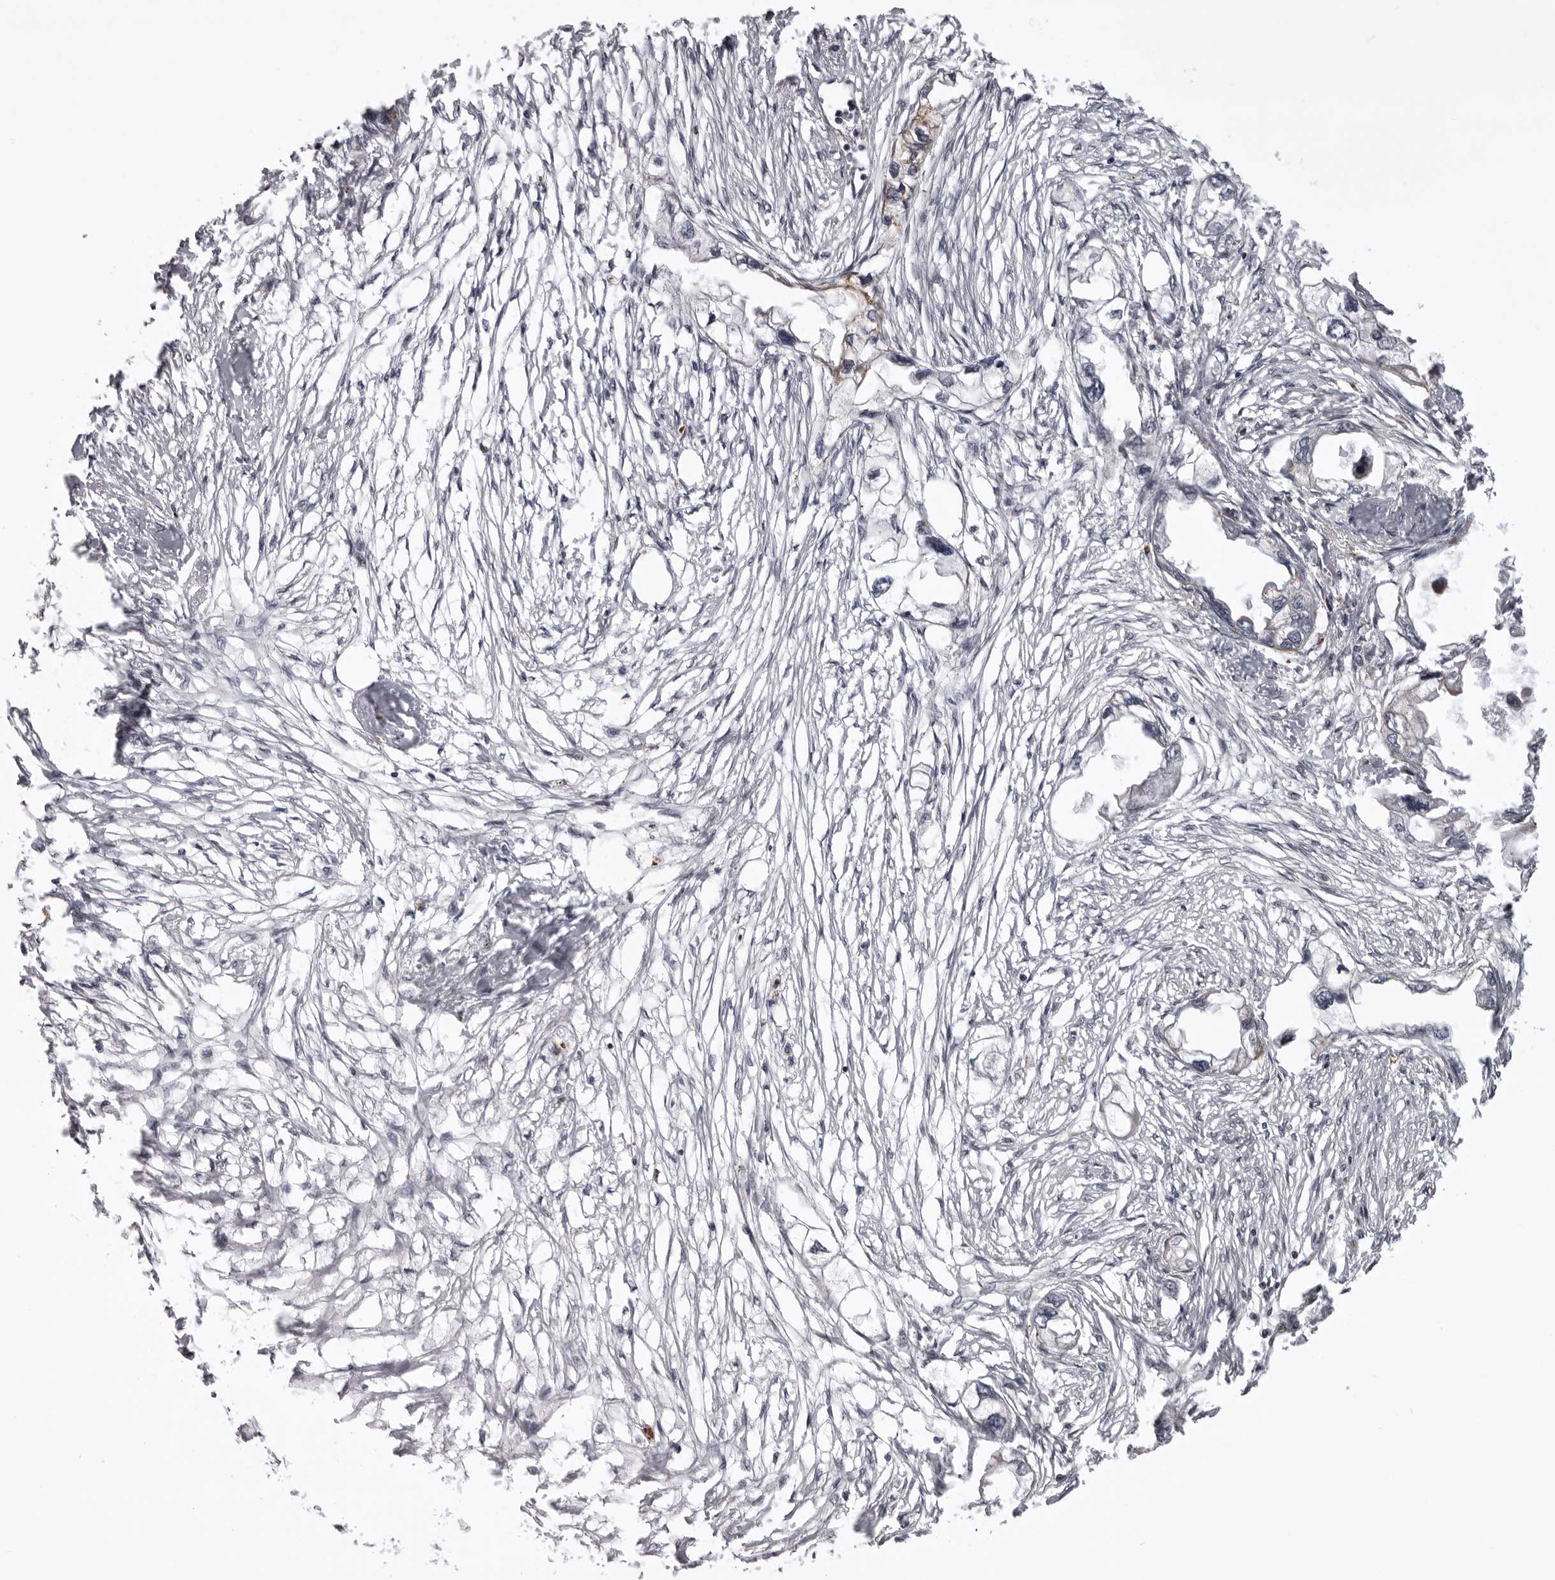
{"staining": {"intensity": "negative", "quantity": "none", "location": "none"}, "tissue": "endometrial cancer", "cell_type": "Tumor cells", "image_type": "cancer", "snomed": [{"axis": "morphology", "description": "Adenocarcinoma, NOS"}, {"axis": "morphology", "description": "Adenocarcinoma, metastatic, NOS"}, {"axis": "topography", "description": "Adipose tissue"}, {"axis": "topography", "description": "Endometrium"}], "caption": "A photomicrograph of metastatic adenocarcinoma (endometrial) stained for a protein exhibits no brown staining in tumor cells.", "gene": "C1orf109", "patient": {"sex": "female", "age": 67}}